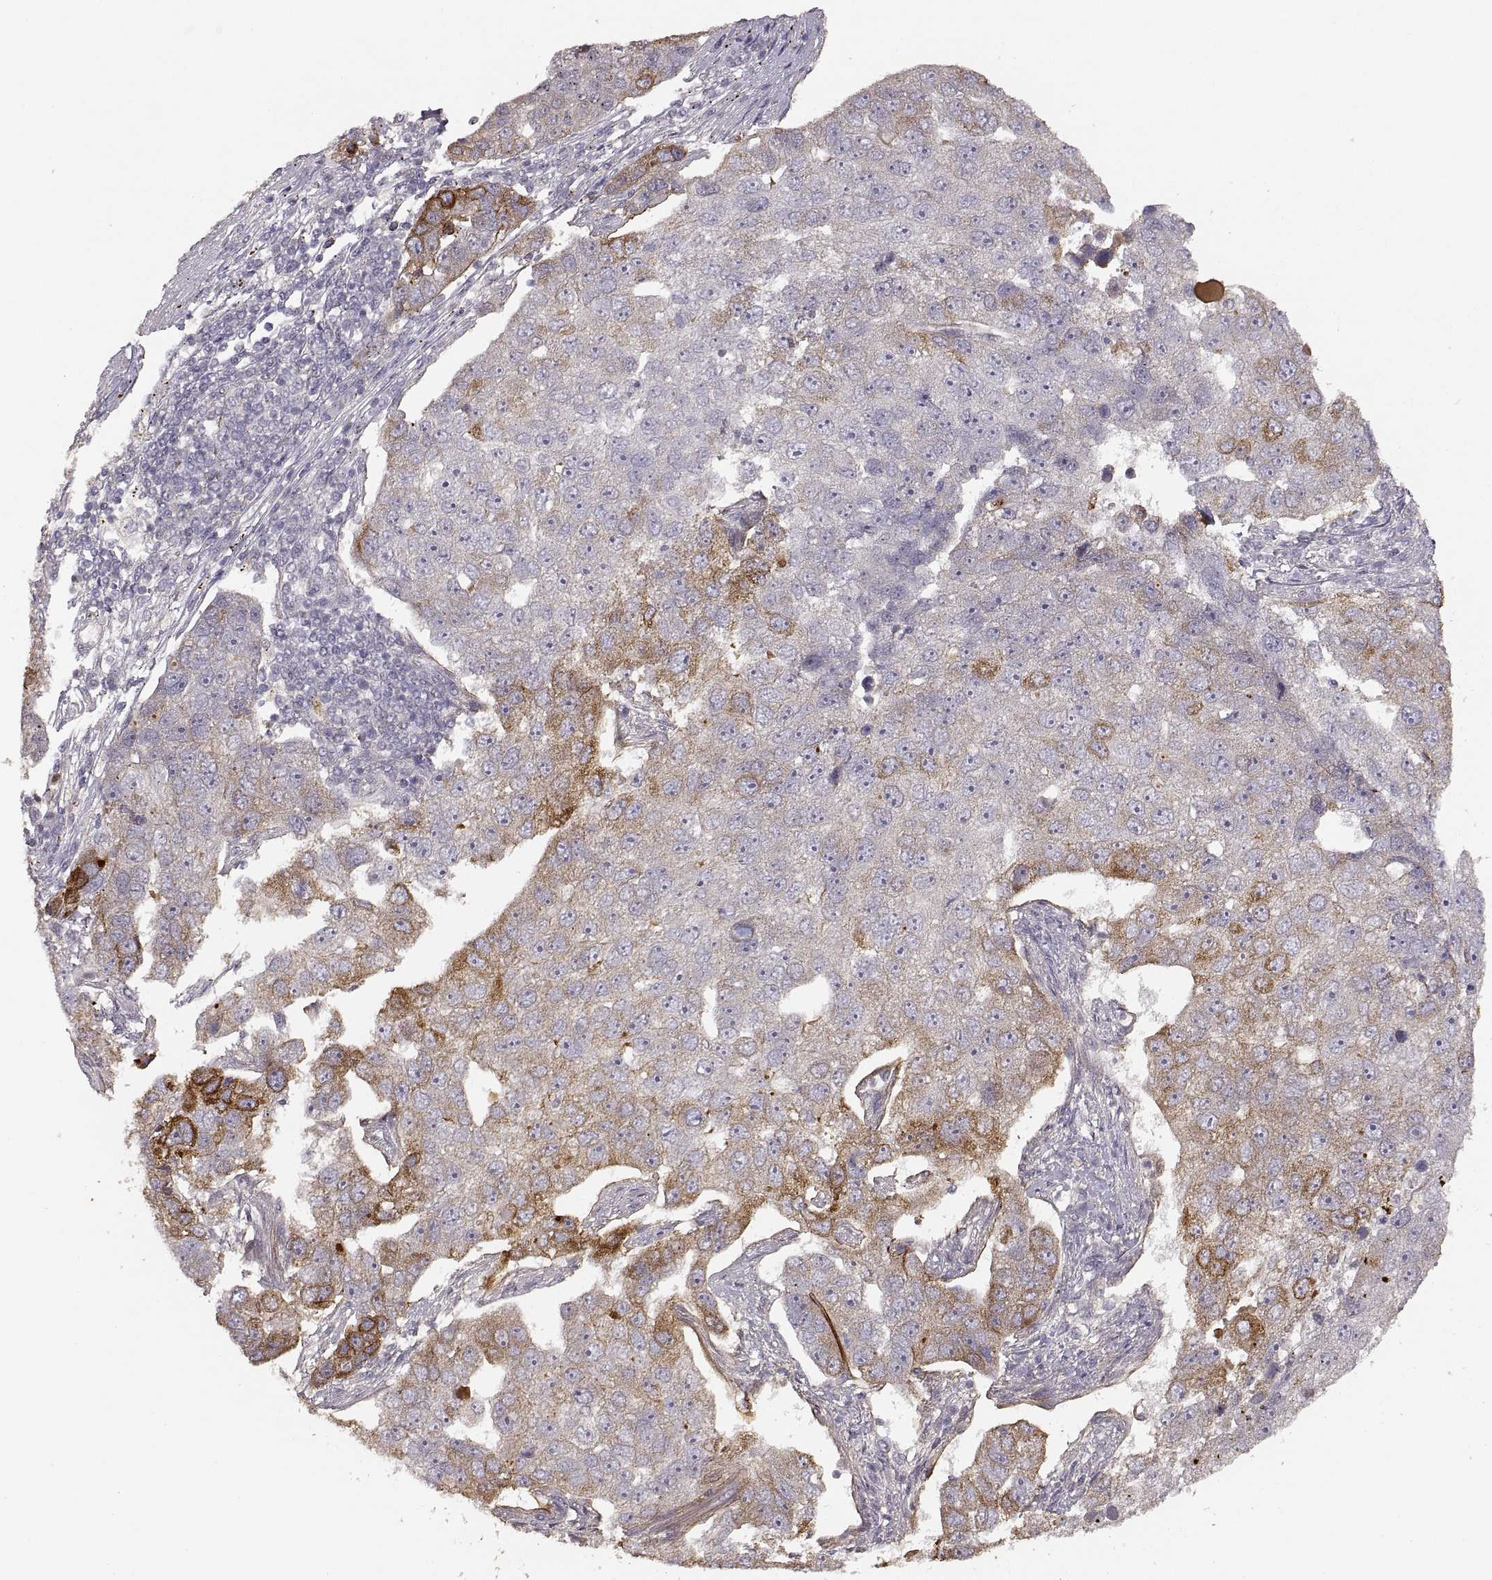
{"staining": {"intensity": "moderate", "quantity": "25%-75%", "location": "cytoplasmic/membranous"}, "tissue": "pancreatic cancer", "cell_type": "Tumor cells", "image_type": "cancer", "snomed": [{"axis": "morphology", "description": "Adenocarcinoma, NOS"}, {"axis": "topography", "description": "Pancreas"}], "caption": "Immunohistochemistry (IHC) photomicrograph of neoplastic tissue: human pancreatic cancer stained using immunohistochemistry demonstrates medium levels of moderate protein expression localized specifically in the cytoplasmic/membranous of tumor cells, appearing as a cytoplasmic/membranous brown color.", "gene": "LAMC2", "patient": {"sex": "female", "age": 61}}